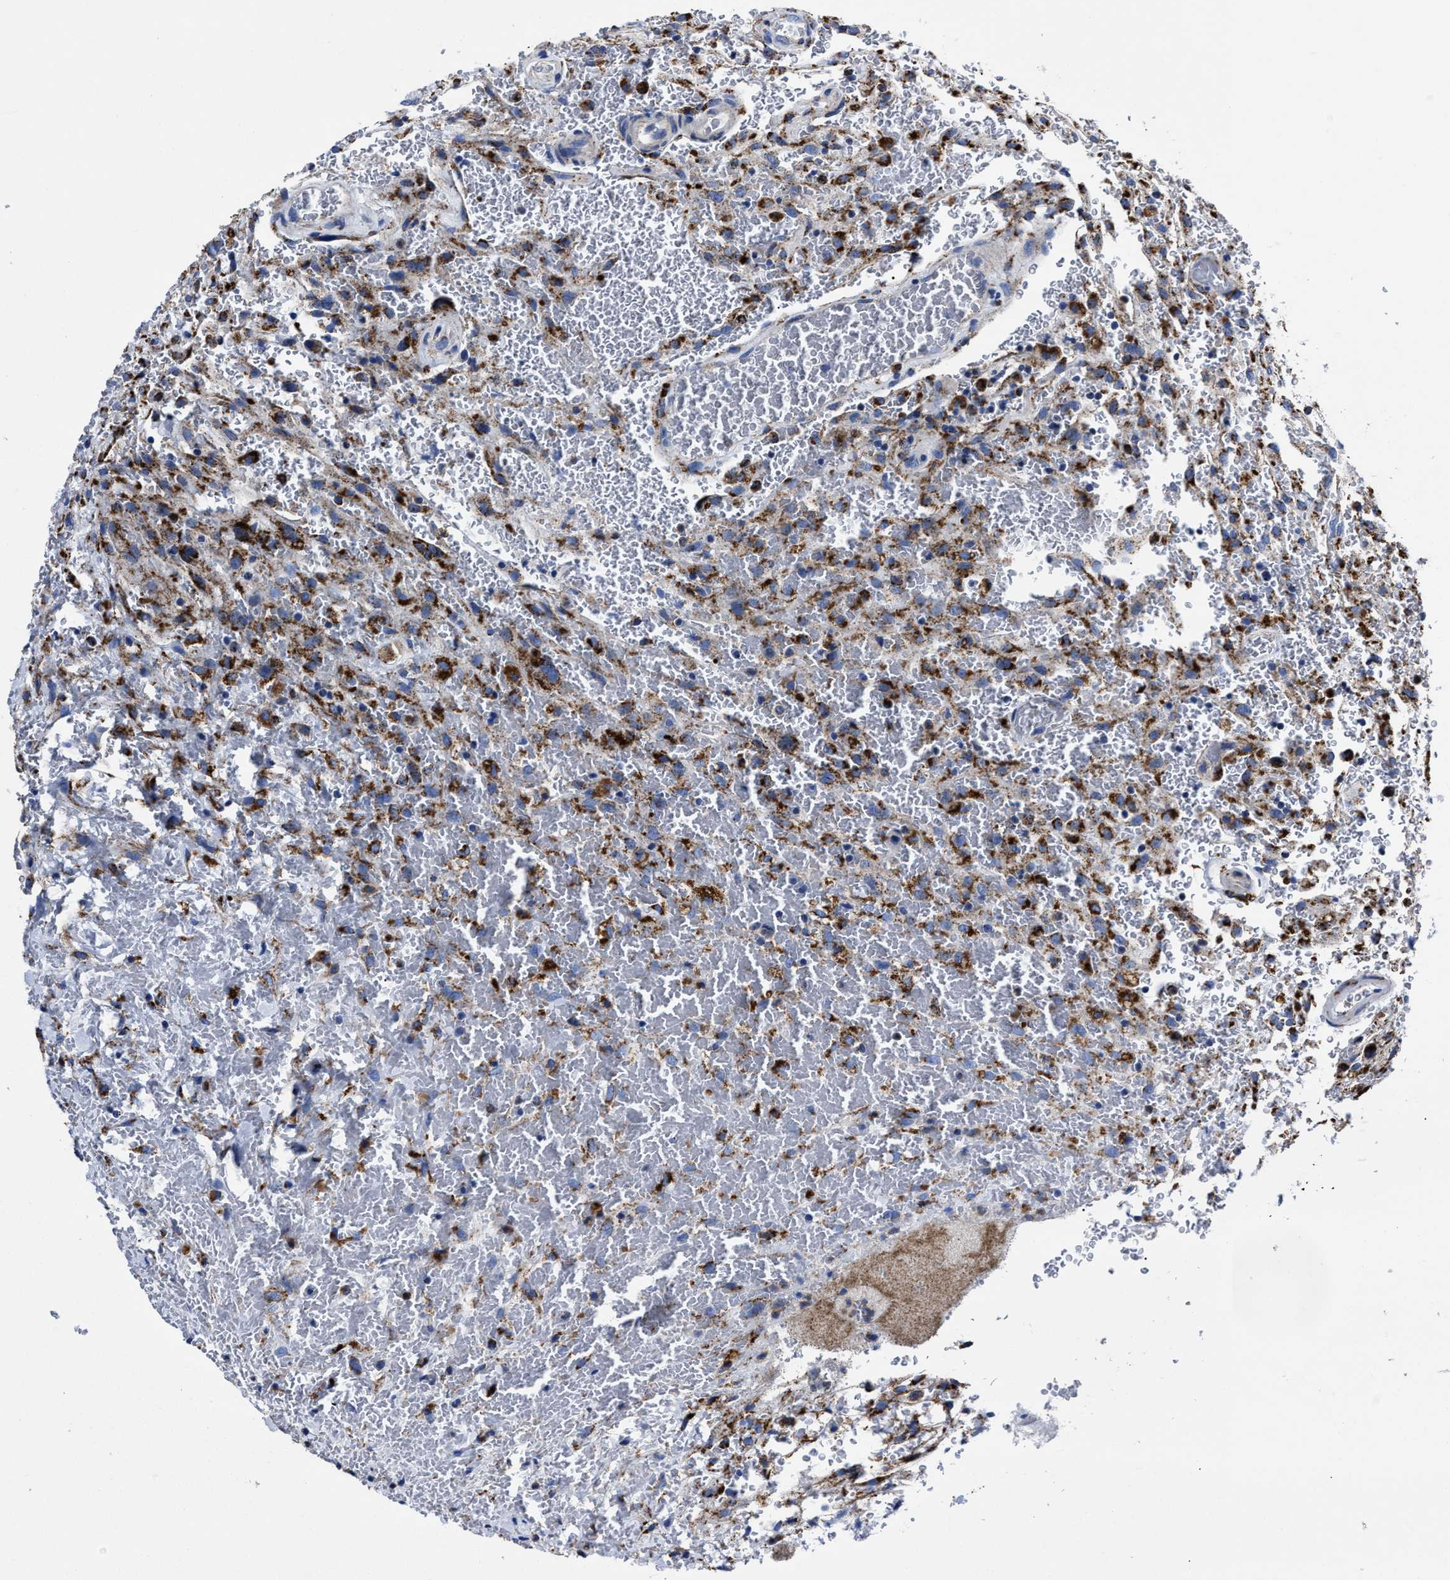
{"staining": {"intensity": "strong", "quantity": ">75%", "location": "cytoplasmic/membranous"}, "tissue": "glioma", "cell_type": "Tumor cells", "image_type": "cancer", "snomed": [{"axis": "morphology", "description": "Glioma, malignant, High grade"}, {"axis": "topography", "description": "Brain"}], "caption": "Glioma was stained to show a protein in brown. There is high levels of strong cytoplasmic/membranous staining in about >75% of tumor cells.", "gene": "LAMTOR4", "patient": {"sex": "male", "age": 33}}